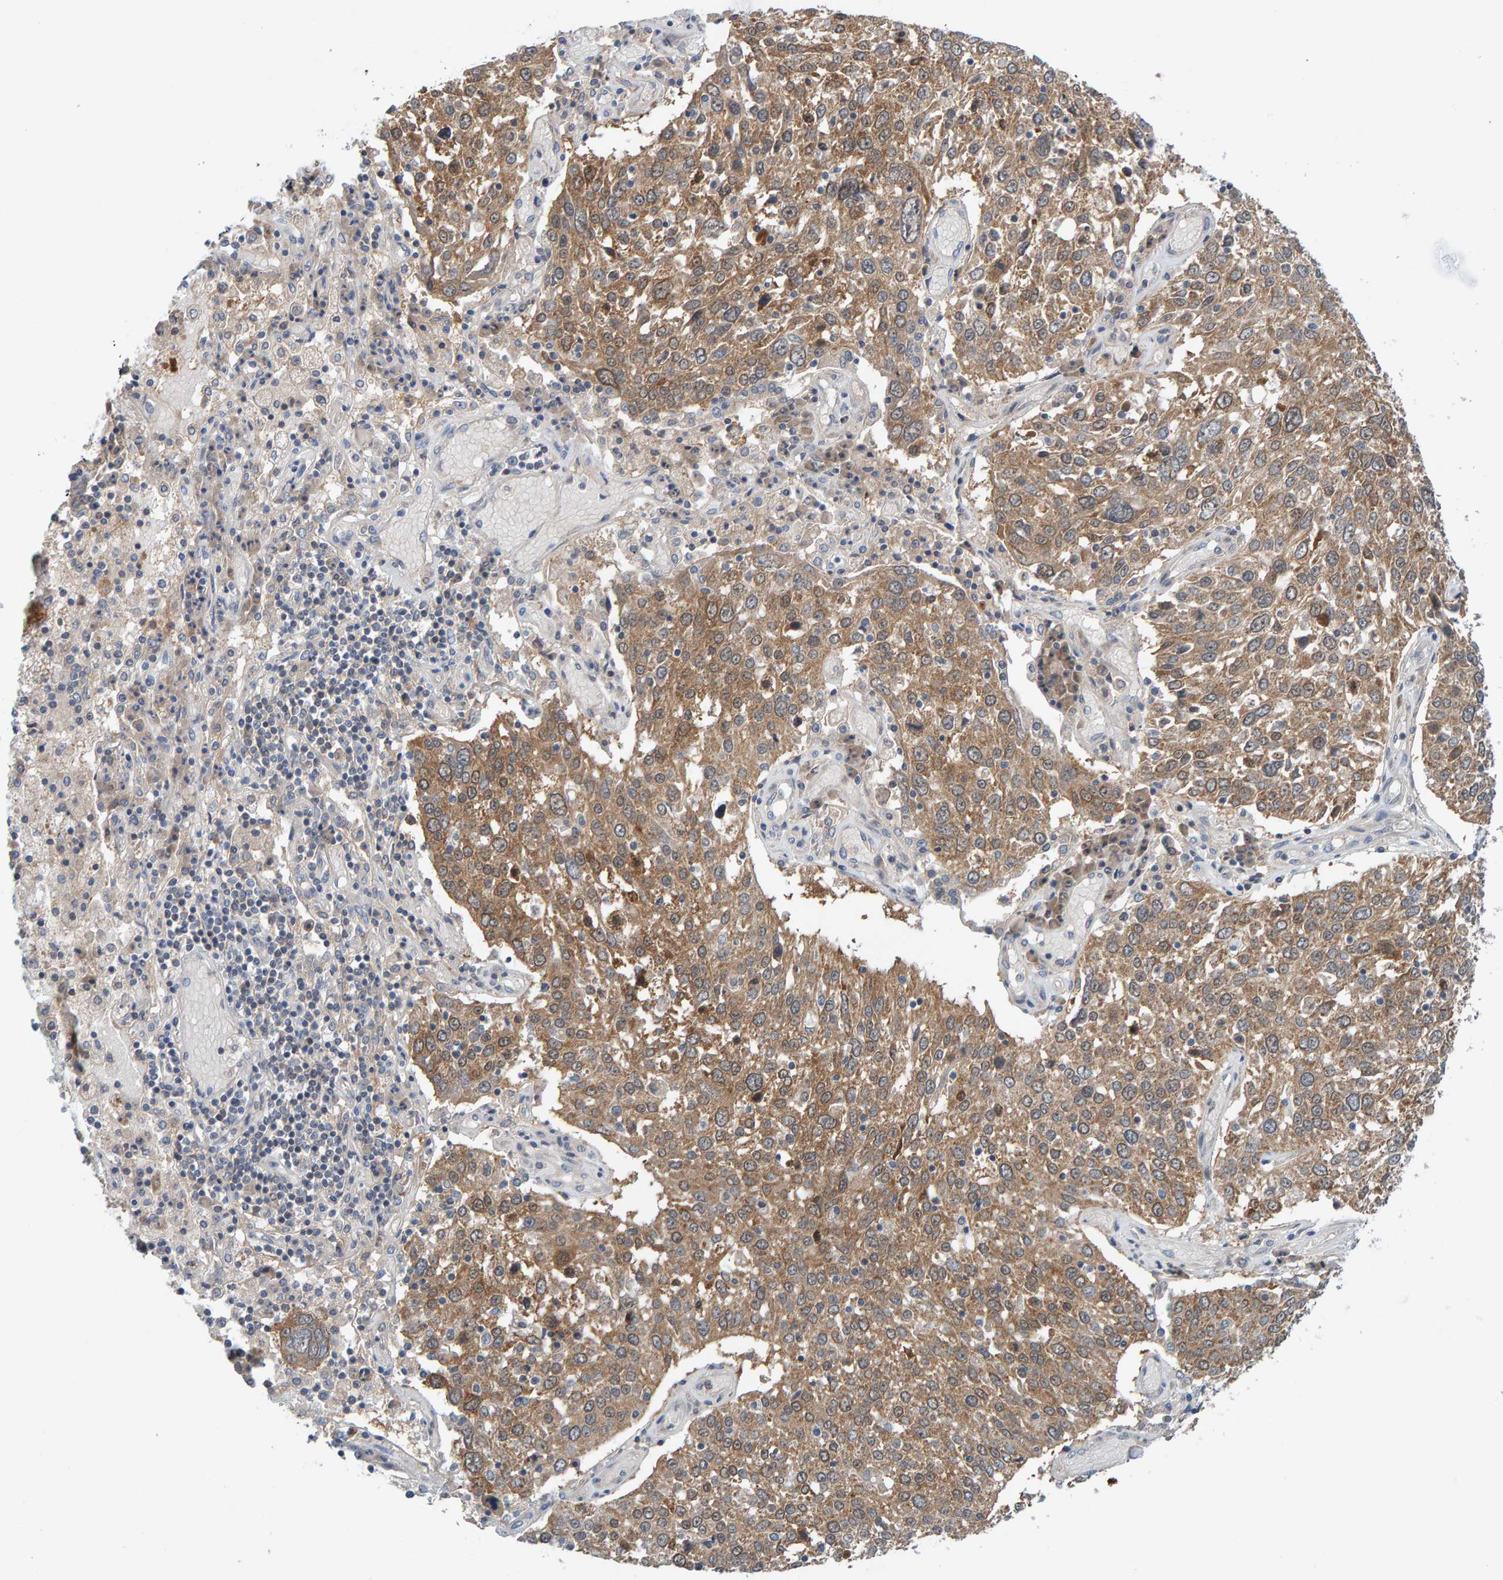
{"staining": {"intensity": "moderate", "quantity": ">75%", "location": "cytoplasmic/membranous"}, "tissue": "lung cancer", "cell_type": "Tumor cells", "image_type": "cancer", "snomed": [{"axis": "morphology", "description": "Squamous cell carcinoma, NOS"}, {"axis": "topography", "description": "Lung"}], "caption": "This image reveals immunohistochemistry (IHC) staining of human lung cancer (squamous cell carcinoma), with medium moderate cytoplasmic/membranous expression in approximately >75% of tumor cells.", "gene": "TATDN1", "patient": {"sex": "male", "age": 65}}